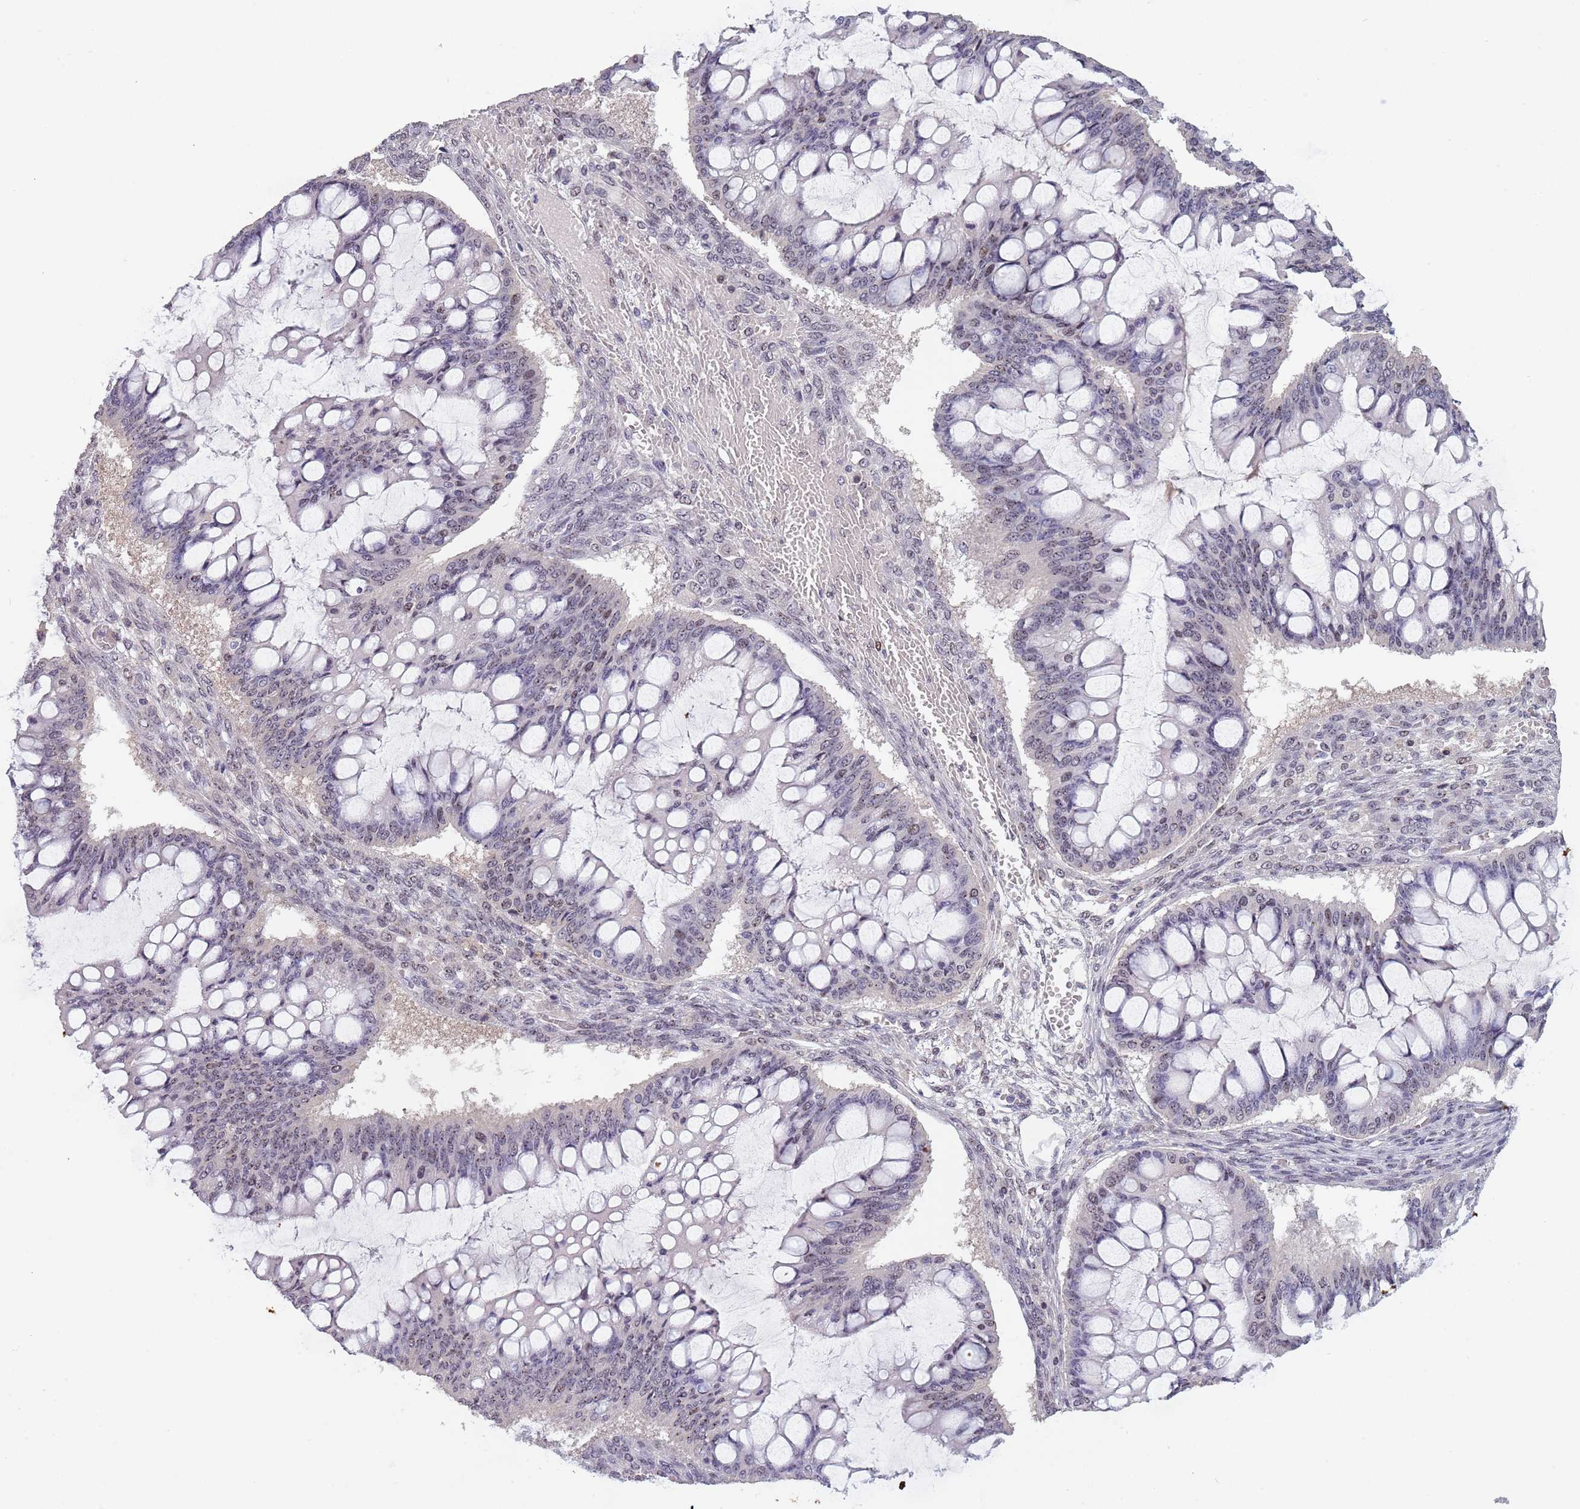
{"staining": {"intensity": "moderate", "quantity": "25%-75%", "location": "nuclear"}, "tissue": "ovarian cancer", "cell_type": "Tumor cells", "image_type": "cancer", "snomed": [{"axis": "morphology", "description": "Cystadenocarcinoma, mucinous, NOS"}, {"axis": "topography", "description": "Ovary"}], "caption": "IHC (DAB (3,3'-diaminobenzidine)) staining of human ovarian mucinous cystadenocarcinoma reveals moderate nuclear protein expression in about 25%-75% of tumor cells.", "gene": "CIZ1", "patient": {"sex": "female", "age": 73}}